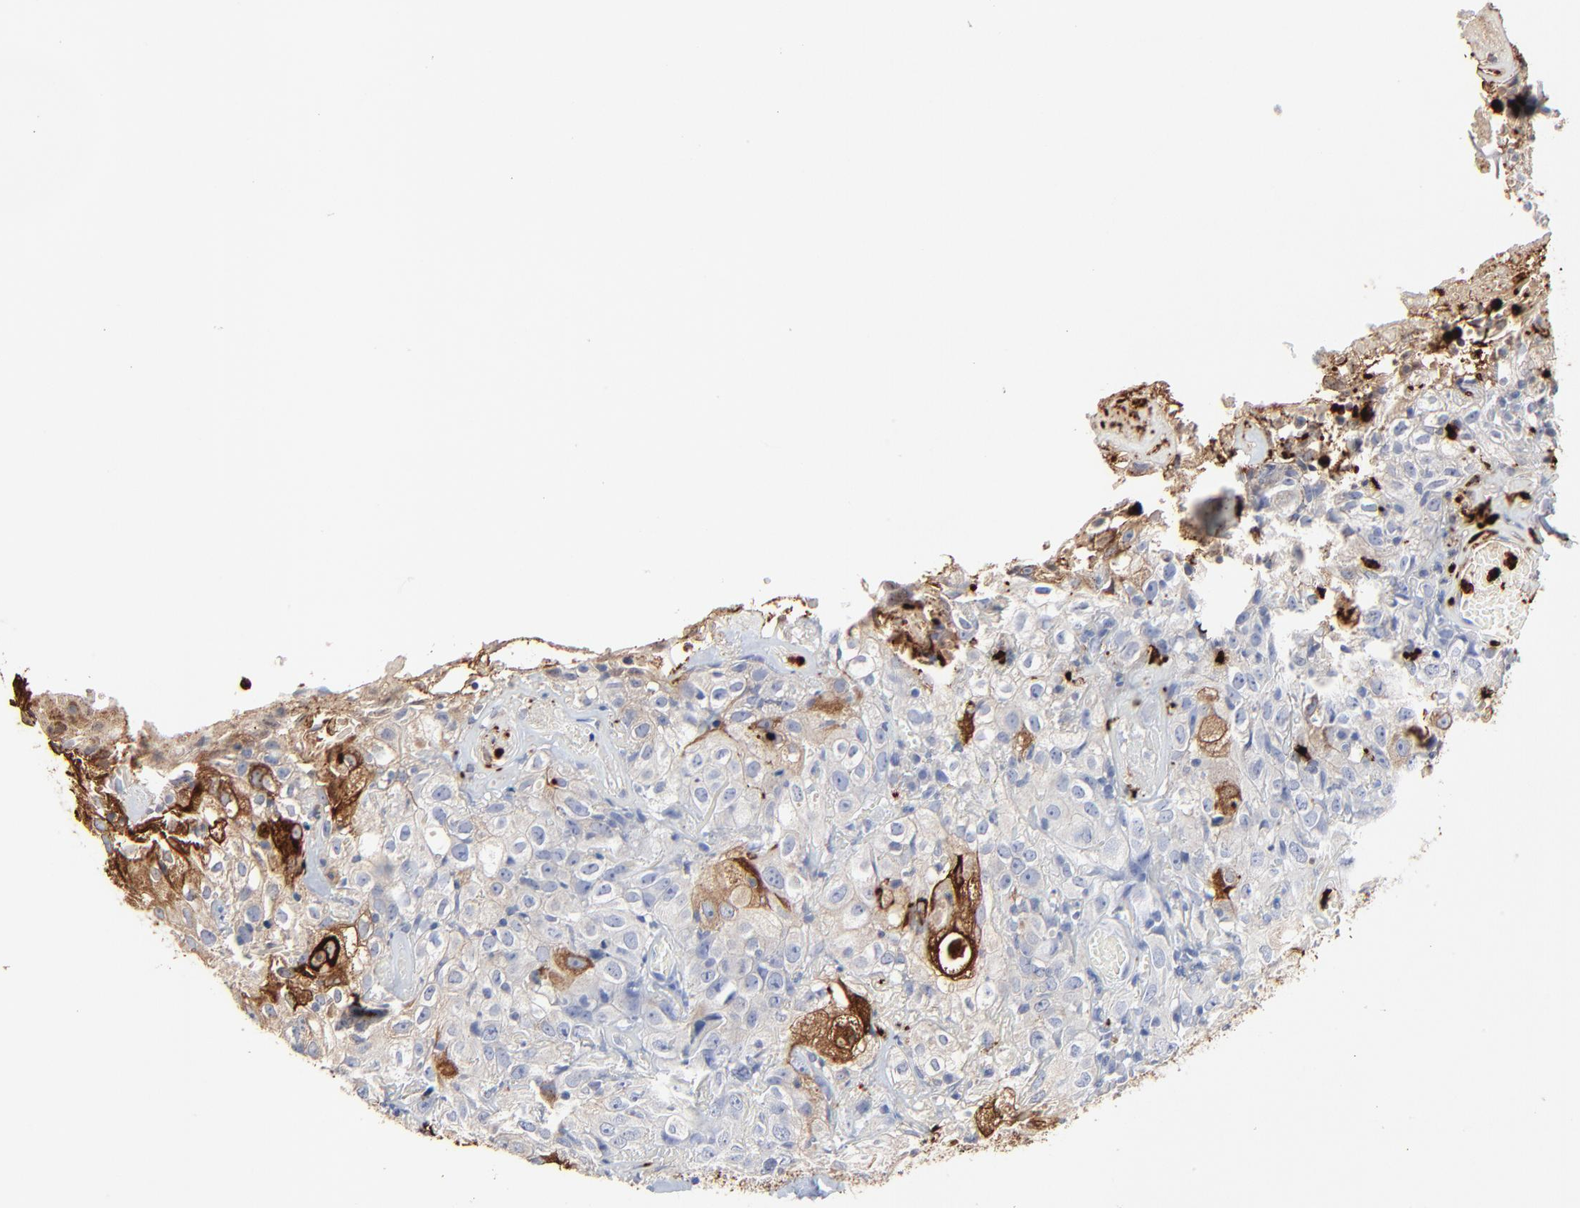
{"staining": {"intensity": "strong", "quantity": "<25%", "location": "cytoplasmic/membranous"}, "tissue": "skin cancer", "cell_type": "Tumor cells", "image_type": "cancer", "snomed": [{"axis": "morphology", "description": "Squamous cell carcinoma, NOS"}, {"axis": "topography", "description": "Skin"}], "caption": "This image shows immunohistochemistry staining of squamous cell carcinoma (skin), with medium strong cytoplasmic/membranous expression in approximately <25% of tumor cells.", "gene": "LCN2", "patient": {"sex": "male", "age": 65}}